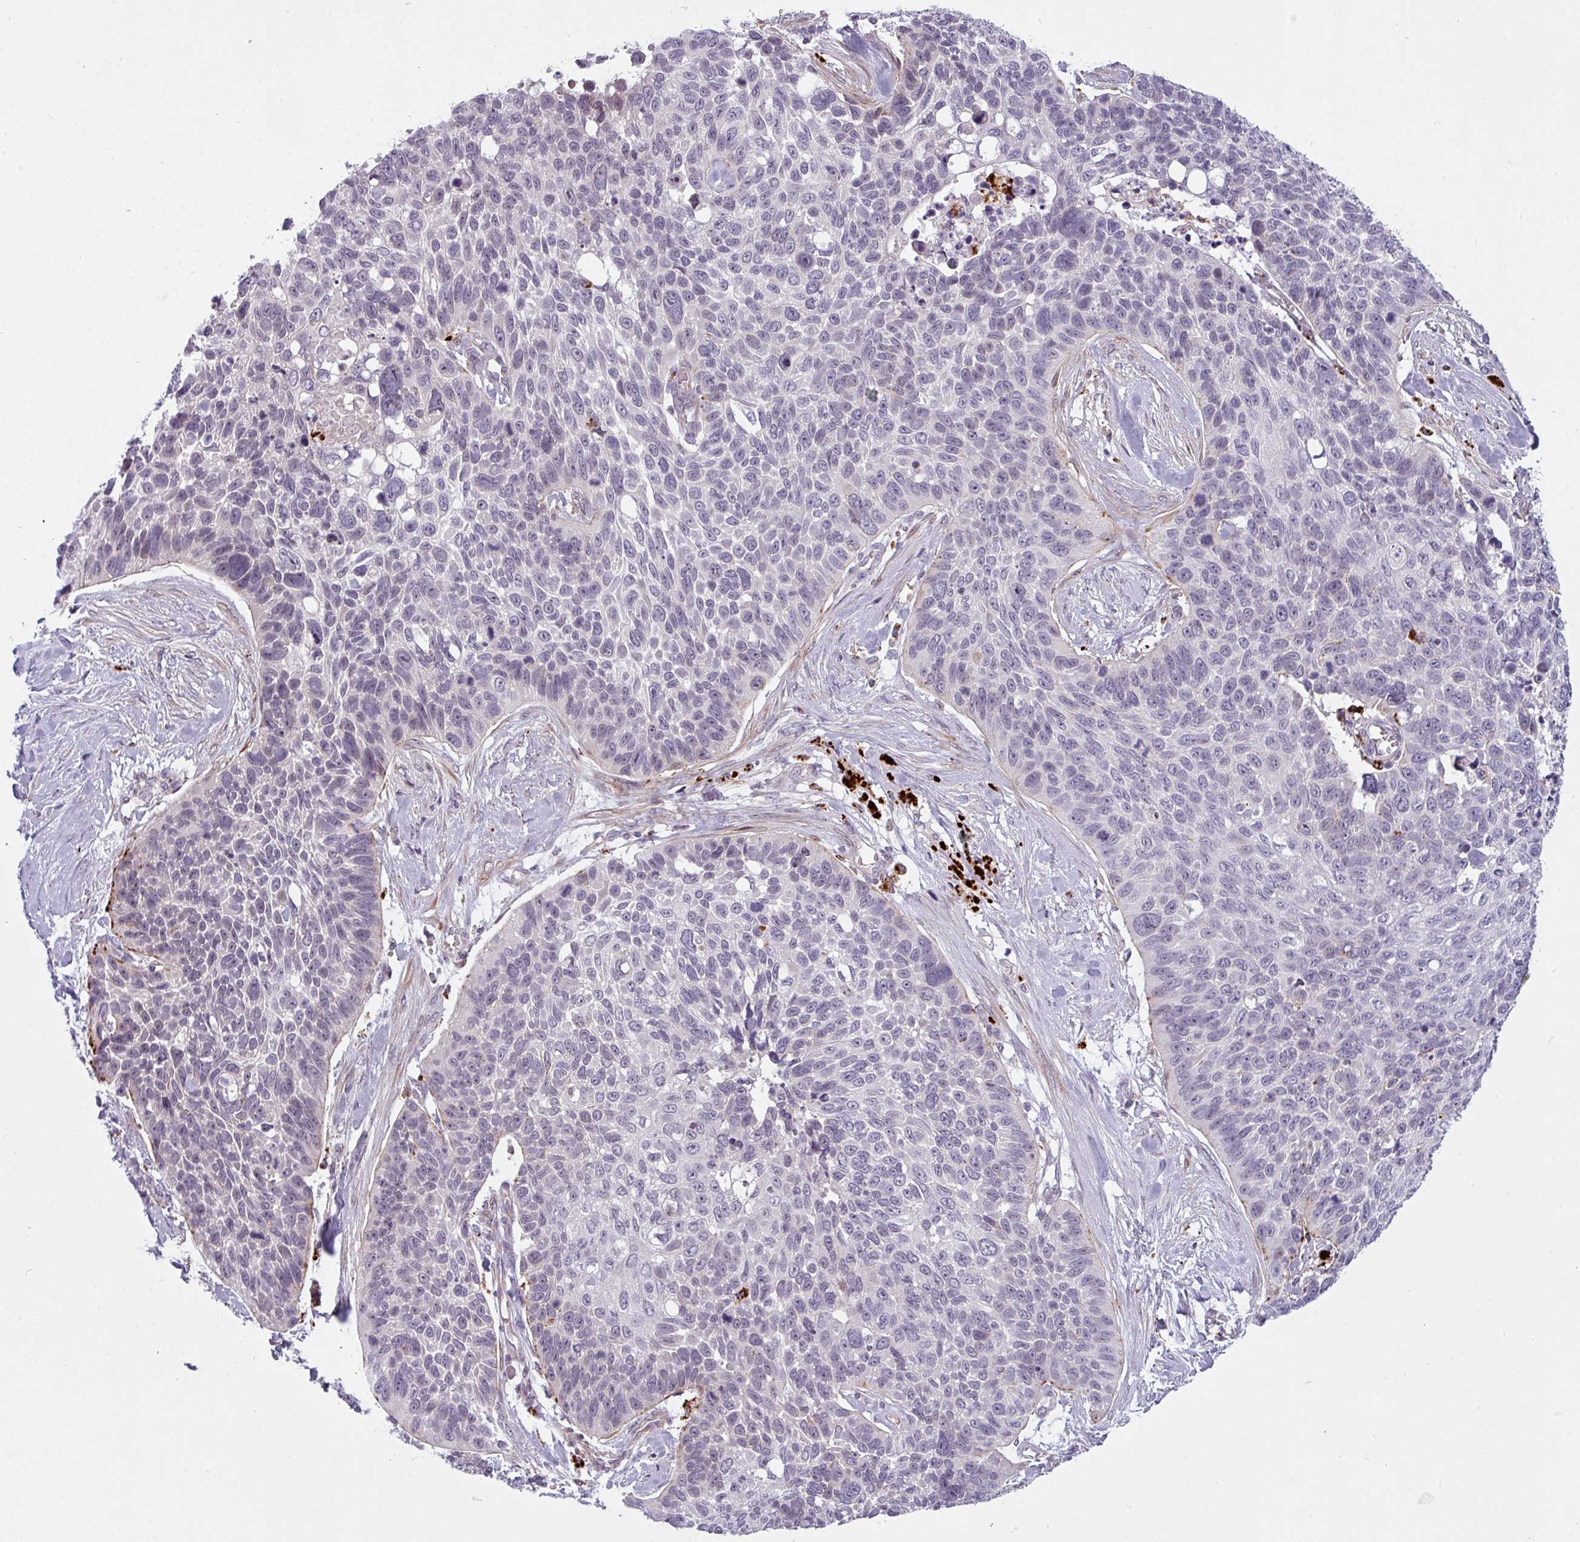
{"staining": {"intensity": "negative", "quantity": "none", "location": "none"}, "tissue": "lung cancer", "cell_type": "Tumor cells", "image_type": "cancer", "snomed": [{"axis": "morphology", "description": "Squamous cell carcinoma, NOS"}, {"axis": "topography", "description": "Lung"}], "caption": "IHC photomicrograph of human lung cancer (squamous cell carcinoma) stained for a protein (brown), which reveals no staining in tumor cells.", "gene": "MAP7D2", "patient": {"sex": "male", "age": 62}}